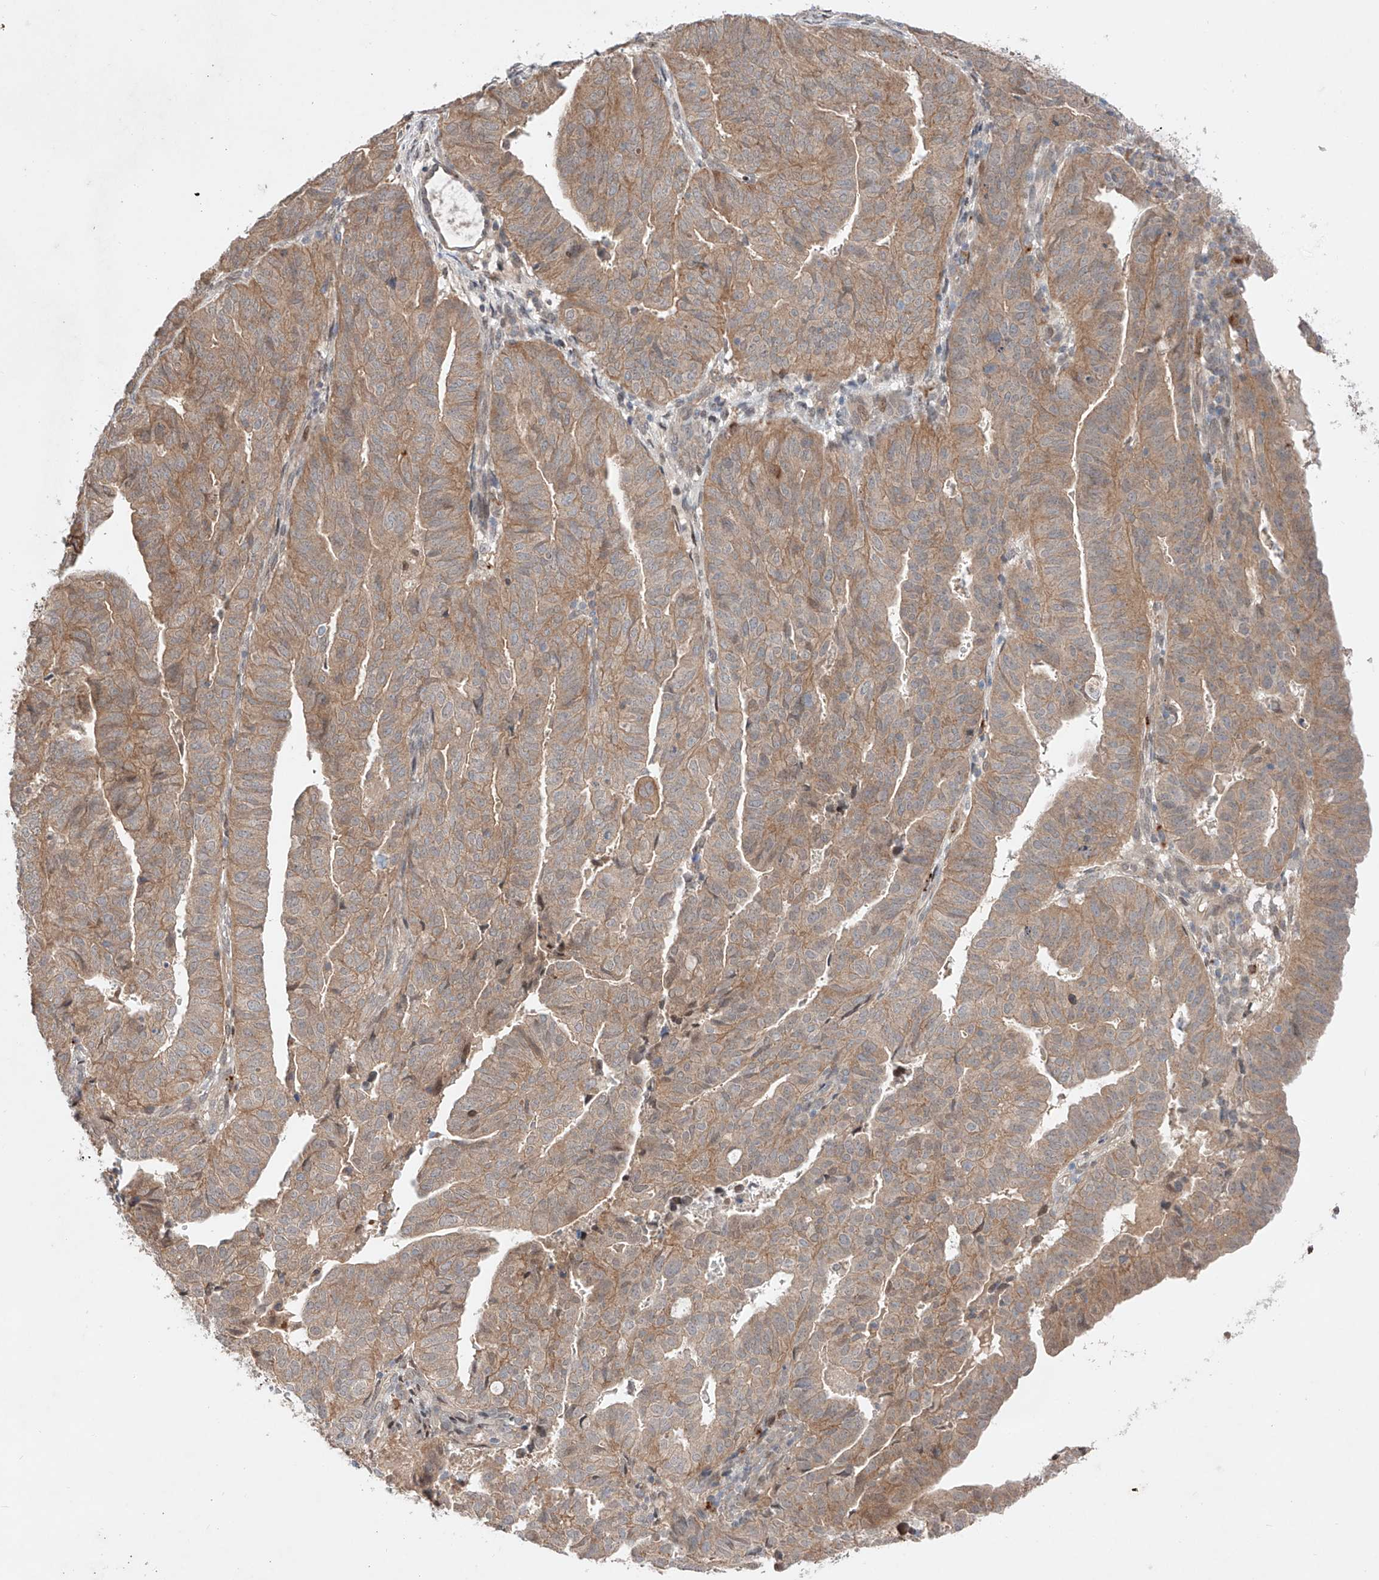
{"staining": {"intensity": "weak", "quantity": ">75%", "location": "cytoplasmic/membranous"}, "tissue": "endometrial cancer", "cell_type": "Tumor cells", "image_type": "cancer", "snomed": [{"axis": "morphology", "description": "Adenocarcinoma, NOS"}, {"axis": "topography", "description": "Uterus"}], "caption": "Human endometrial cancer (adenocarcinoma) stained for a protein (brown) exhibits weak cytoplasmic/membranous positive positivity in about >75% of tumor cells.", "gene": "GCNT1", "patient": {"sex": "female", "age": 77}}